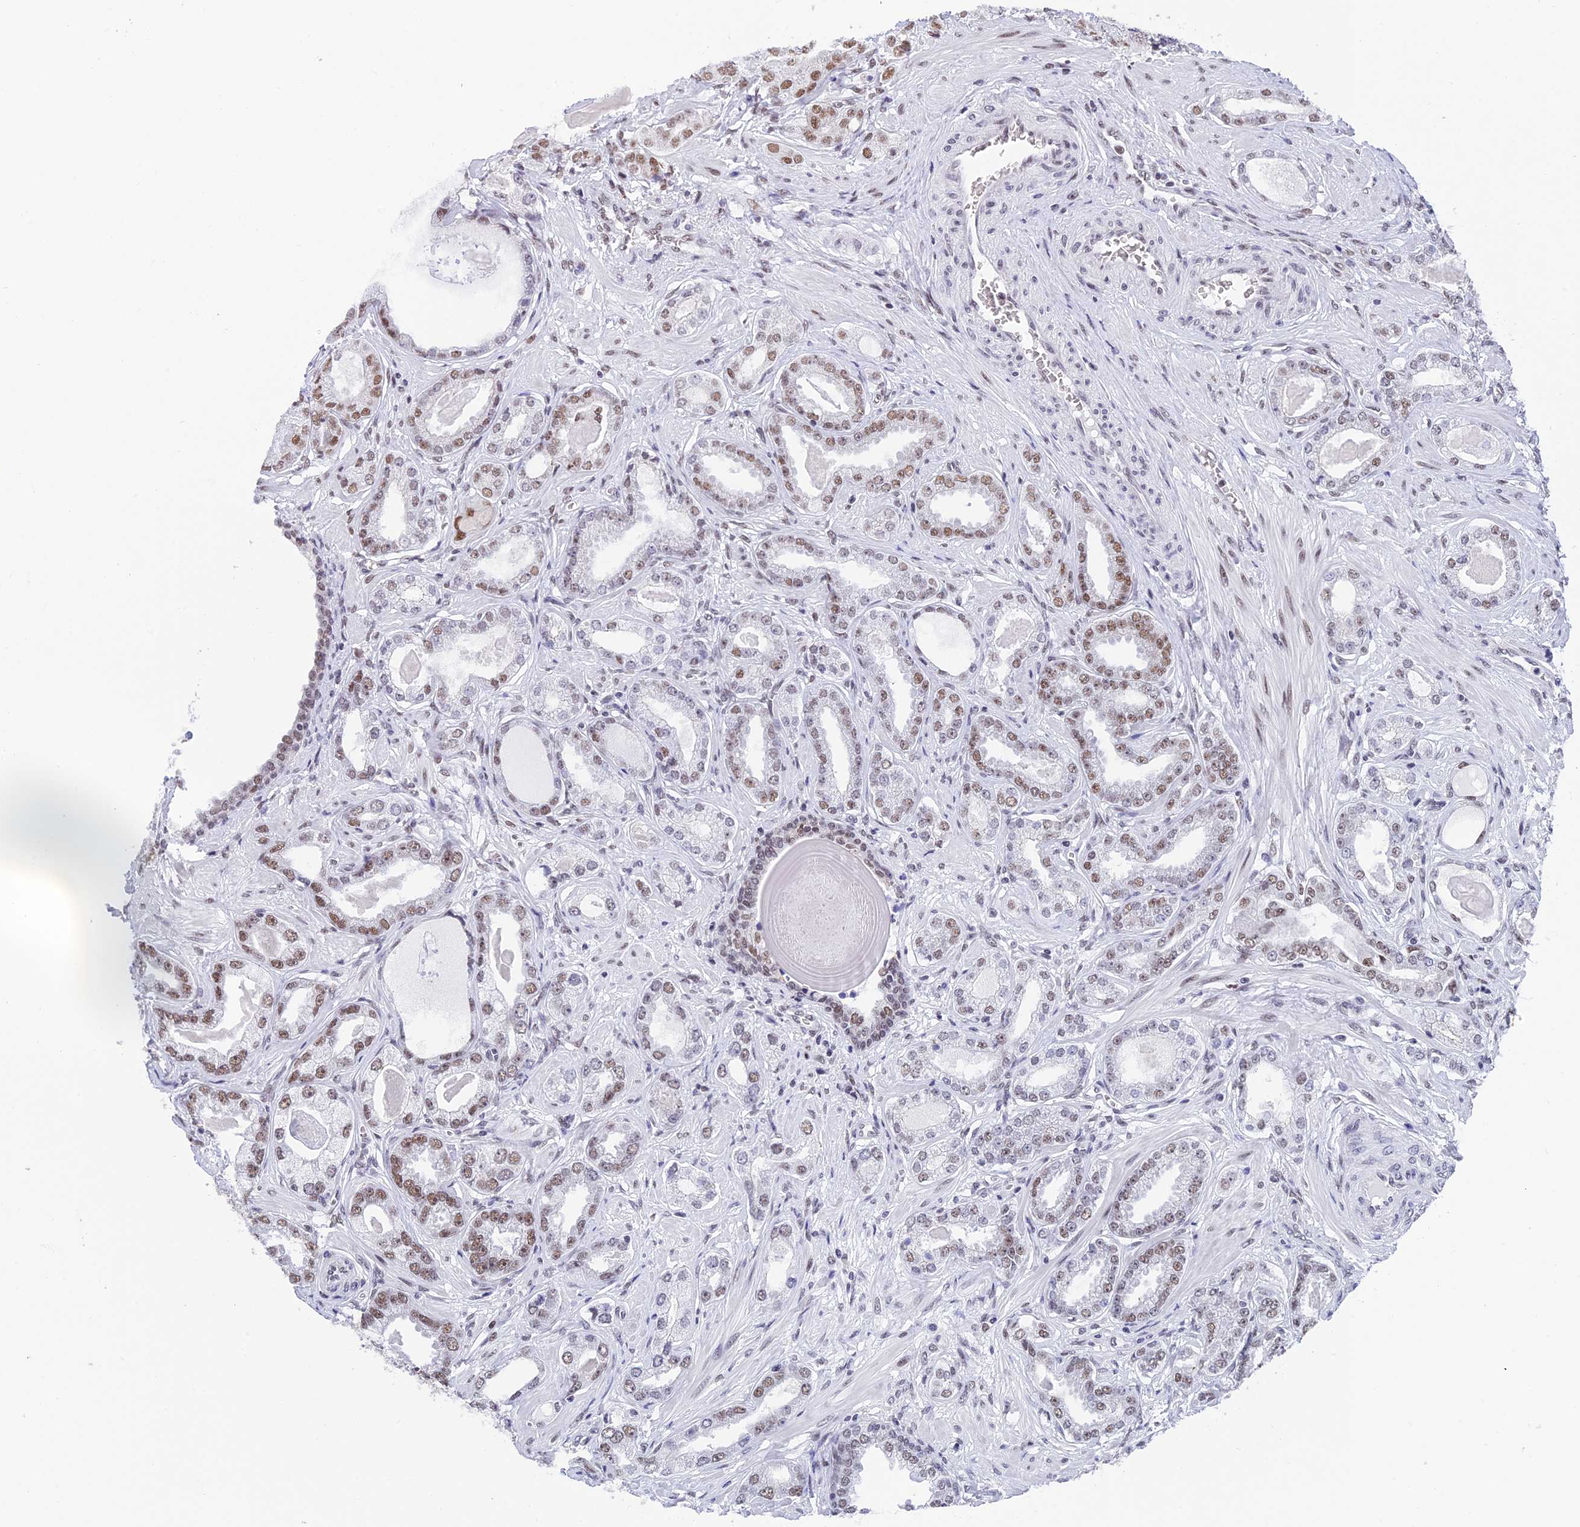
{"staining": {"intensity": "moderate", "quantity": "25%-75%", "location": "nuclear"}, "tissue": "prostate cancer", "cell_type": "Tumor cells", "image_type": "cancer", "snomed": [{"axis": "morphology", "description": "Adenocarcinoma, Low grade"}, {"axis": "topography", "description": "Prostate"}], "caption": "A photomicrograph showing moderate nuclear staining in approximately 25%-75% of tumor cells in low-grade adenocarcinoma (prostate), as visualized by brown immunohistochemical staining.", "gene": "EEF1AKMT3", "patient": {"sex": "male", "age": 64}}